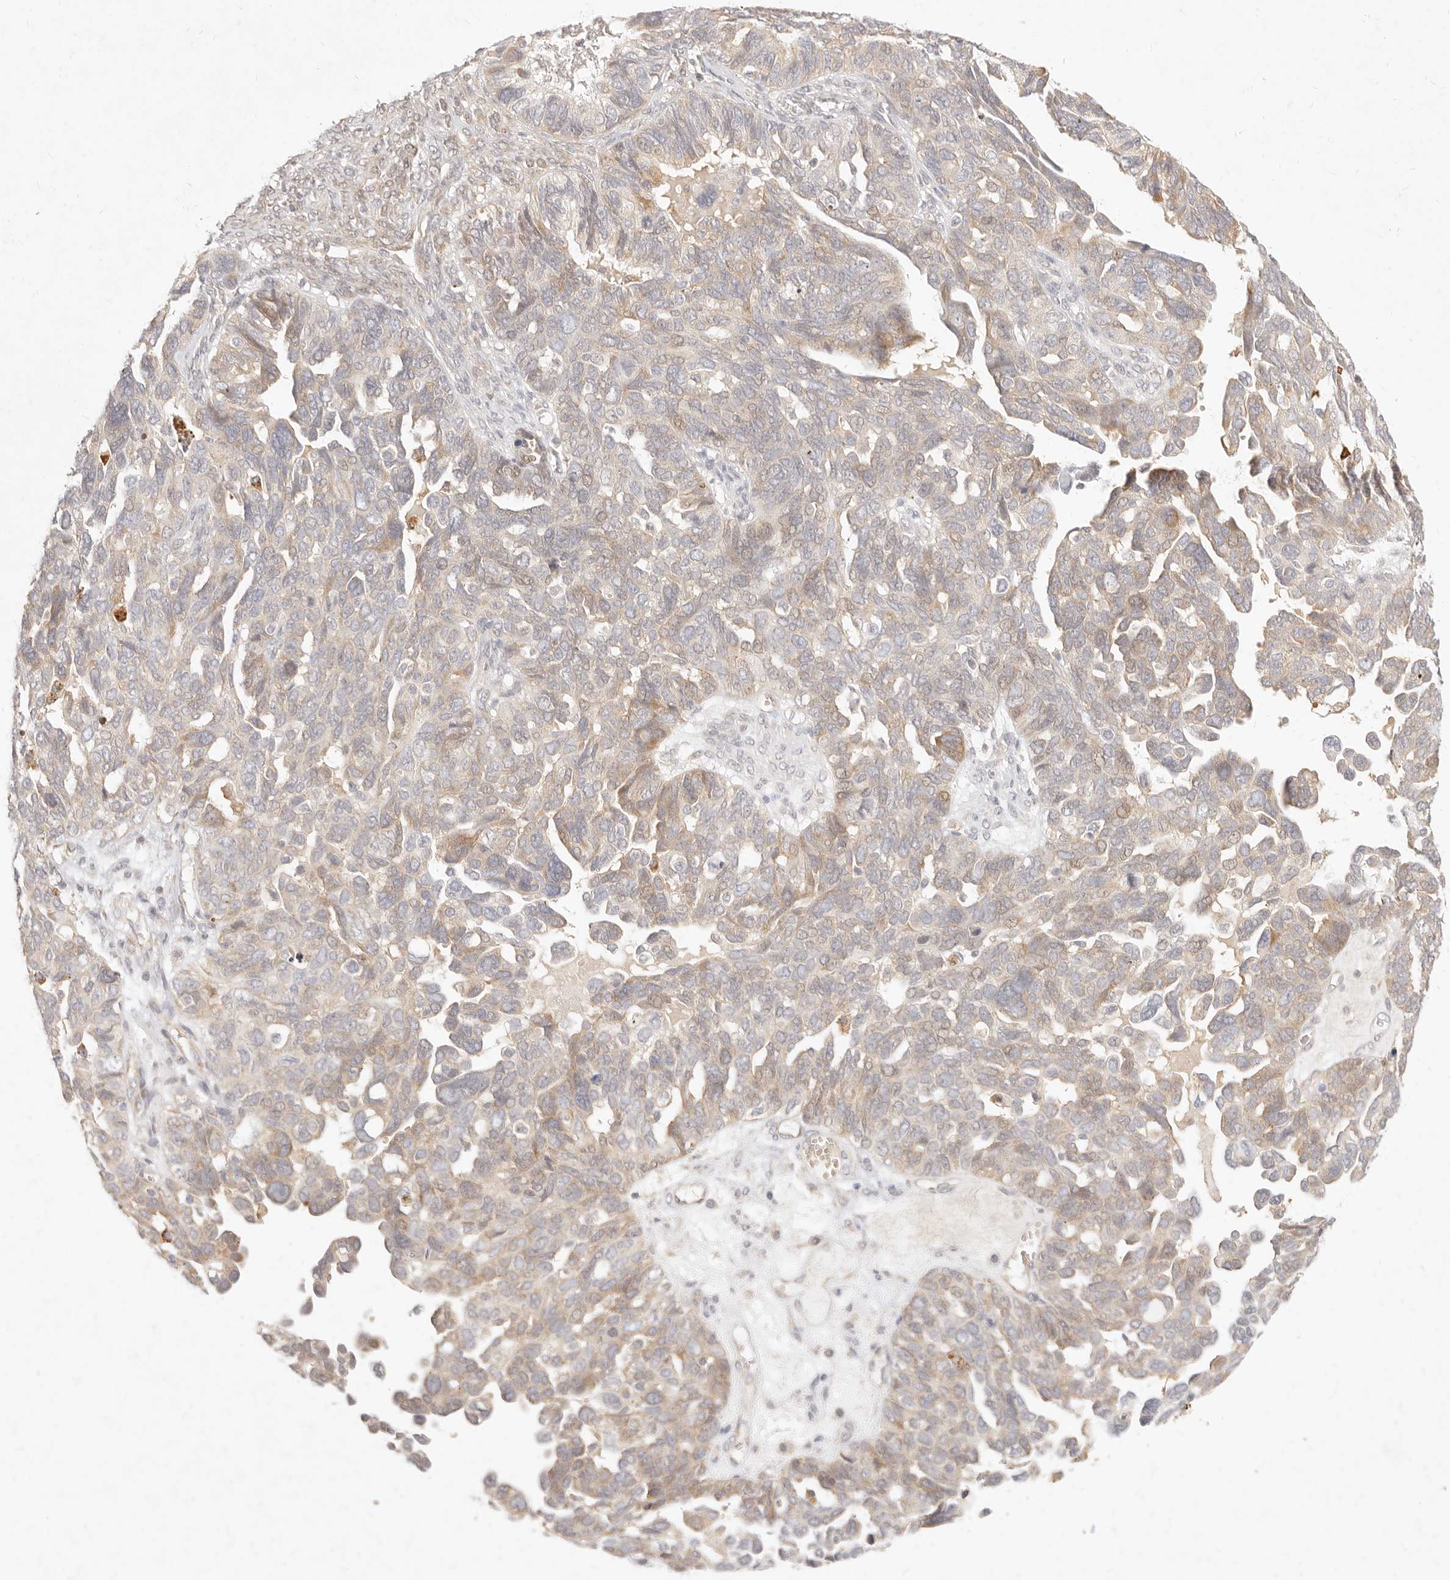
{"staining": {"intensity": "moderate", "quantity": "<25%", "location": "cytoplasmic/membranous"}, "tissue": "ovarian cancer", "cell_type": "Tumor cells", "image_type": "cancer", "snomed": [{"axis": "morphology", "description": "Cystadenocarcinoma, serous, NOS"}, {"axis": "topography", "description": "Ovary"}], "caption": "A brown stain highlights moderate cytoplasmic/membranous positivity of a protein in human ovarian cancer (serous cystadenocarcinoma) tumor cells.", "gene": "ASCL3", "patient": {"sex": "female", "age": 79}}